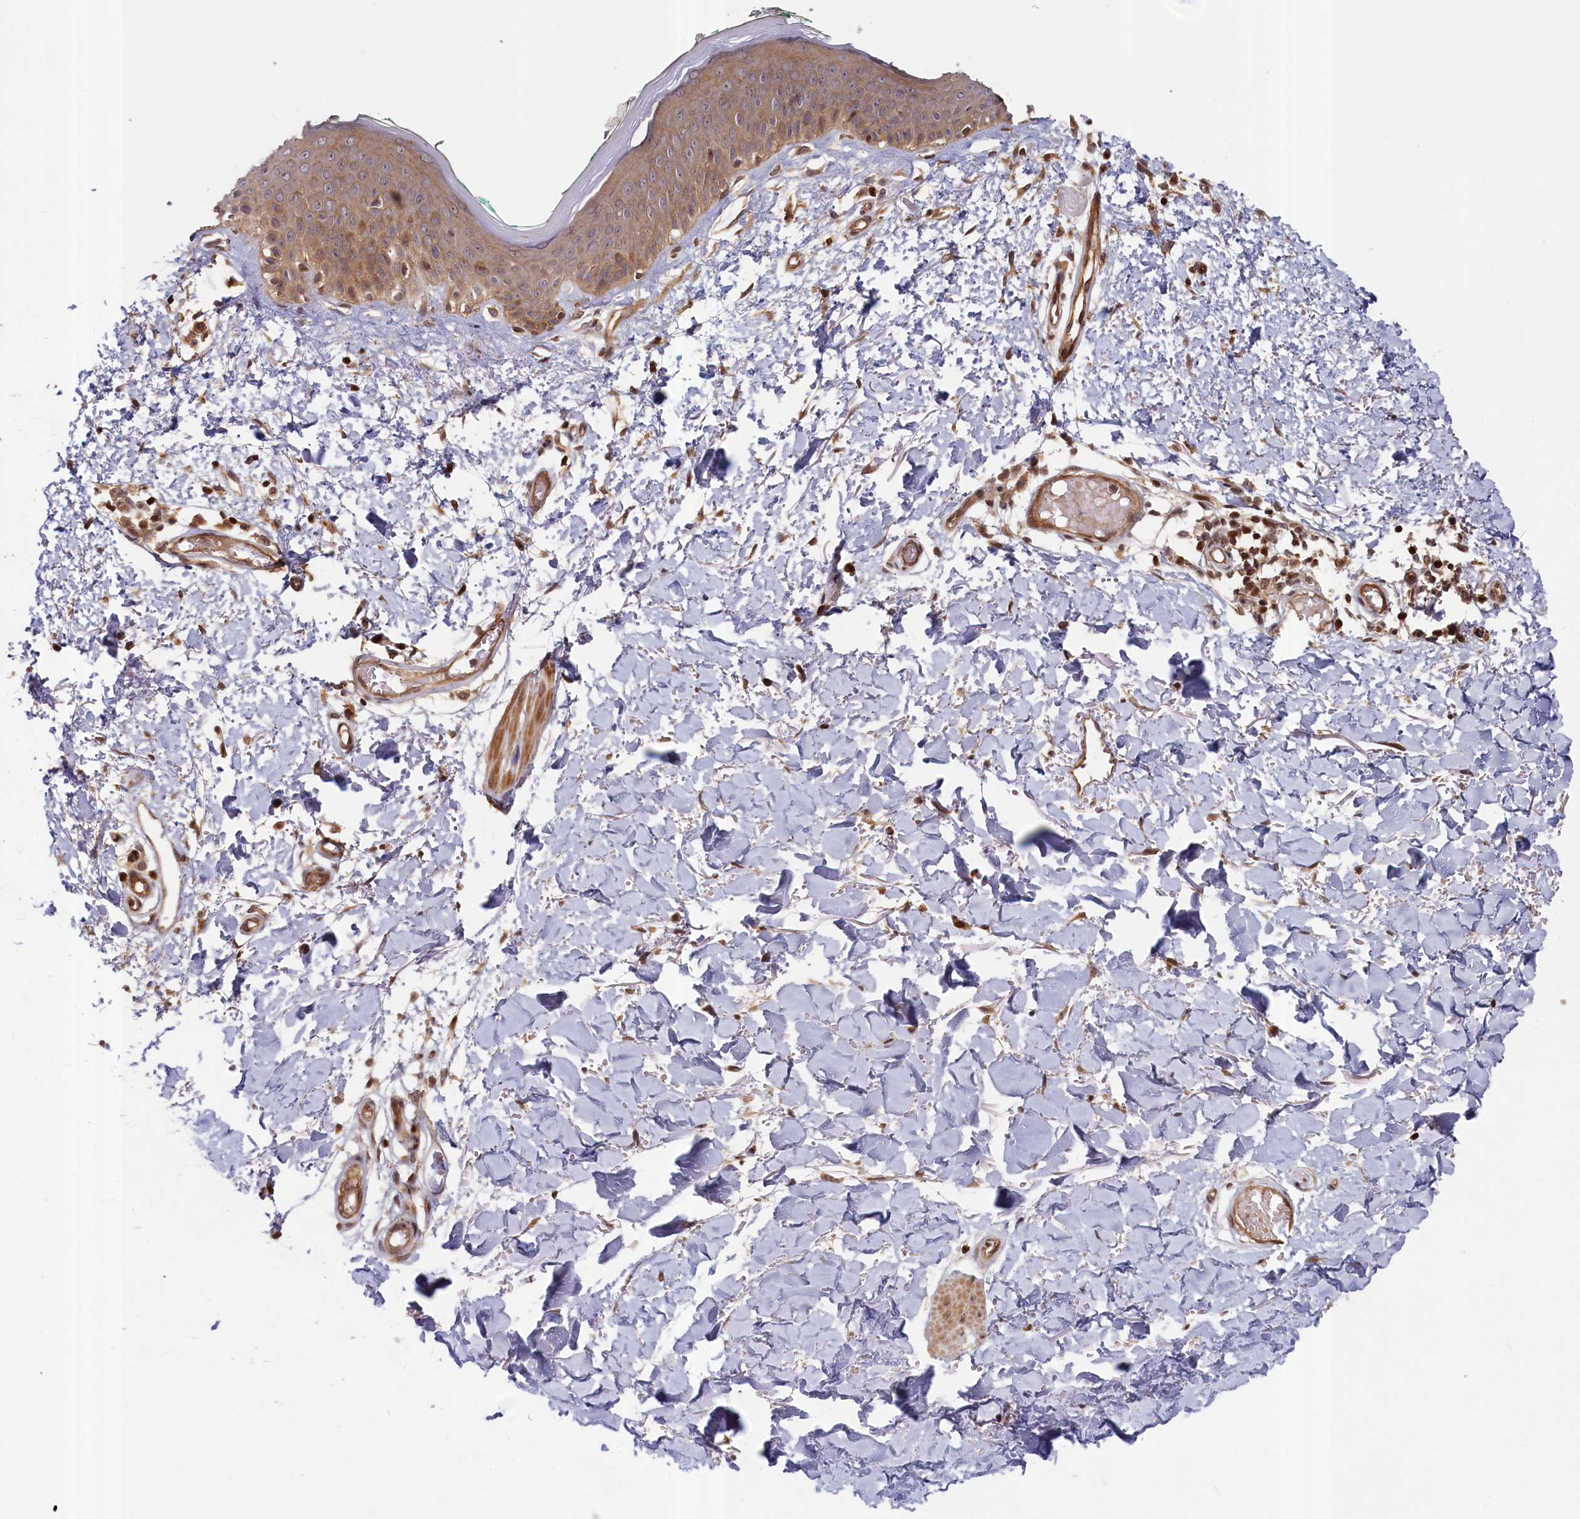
{"staining": {"intensity": "moderate", "quantity": ">75%", "location": "cytoplasmic/membranous"}, "tissue": "skin", "cell_type": "Fibroblasts", "image_type": "normal", "snomed": [{"axis": "morphology", "description": "Normal tissue, NOS"}, {"axis": "topography", "description": "Skin"}], "caption": "An image showing moderate cytoplasmic/membranous expression in about >75% of fibroblasts in unremarkable skin, as visualized by brown immunohistochemical staining.", "gene": "CEP44", "patient": {"sex": "male", "age": 62}}